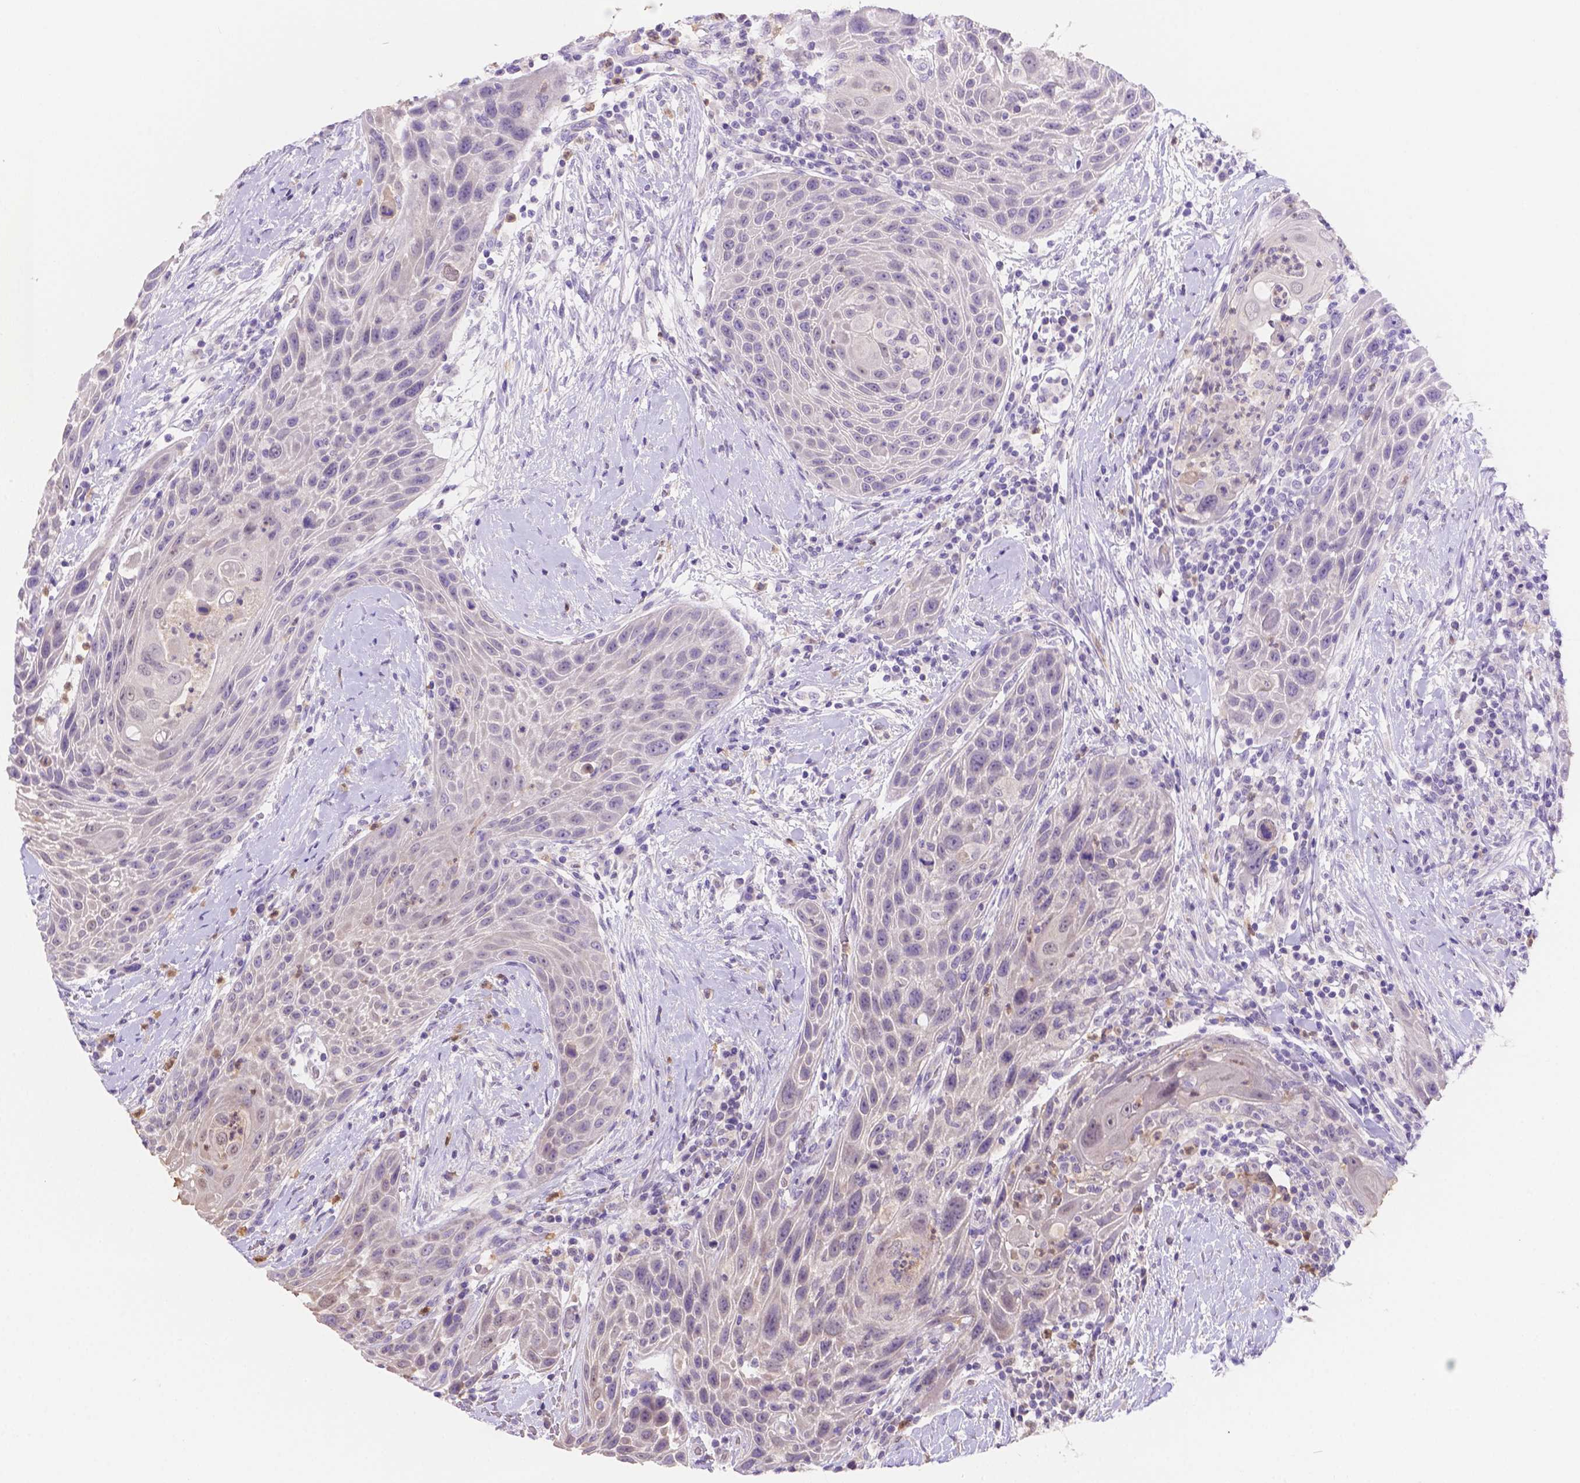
{"staining": {"intensity": "negative", "quantity": "none", "location": "none"}, "tissue": "head and neck cancer", "cell_type": "Tumor cells", "image_type": "cancer", "snomed": [{"axis": "morphology", "description": "Squamous cell carcinoma, NOS"}, {"axis": "topography", "description": "Head-Neck"}], "caption": "The histopathology image reveals no staining of tumor cells in head and neck cancer.", "gene": "NXPE2", "patient": {"sex": "male", "age": 69}}